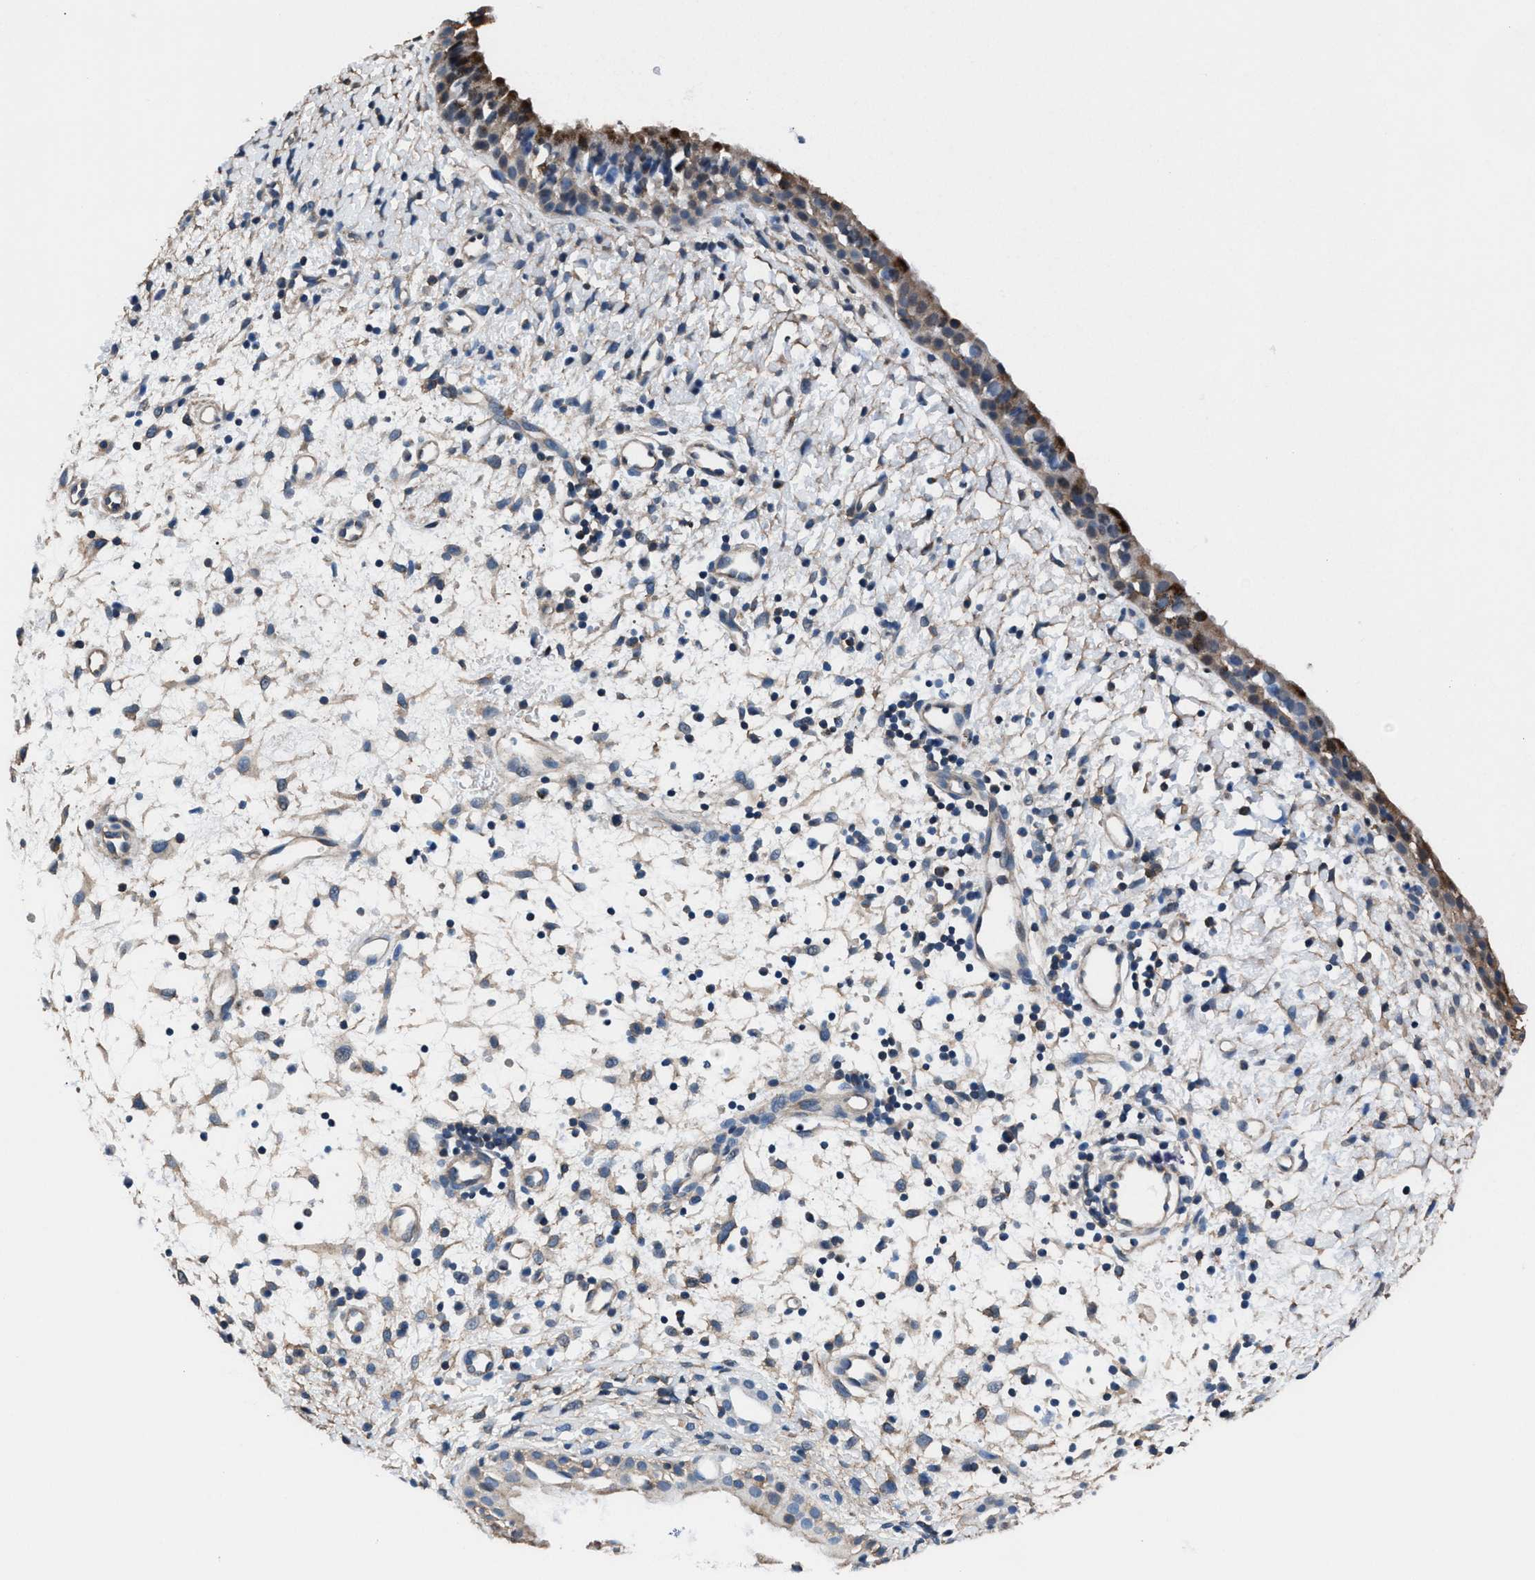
{"staining": {"intensity": "moderate", "quantity": "25%-75%", "location": "cytoplasmic/membranous"}, "tissue": "nasopharynx", "cell_type": "Respiratory epithelial cells", "image_type": "normal", "snomed": [{"axis": "morphology", "description": "Normal tissue, NOS"}, {"axis": "topography", "description": "Nasopharynx"}], "caption": "The photomicrograph demonstrates a brown stain indicating the presence of a protein in the cytoplasmic/membranous of respiratory epithelial cells in nasopharynx.", "gene": "NKTR", "patient": {"sex": "male", "age": 22}}